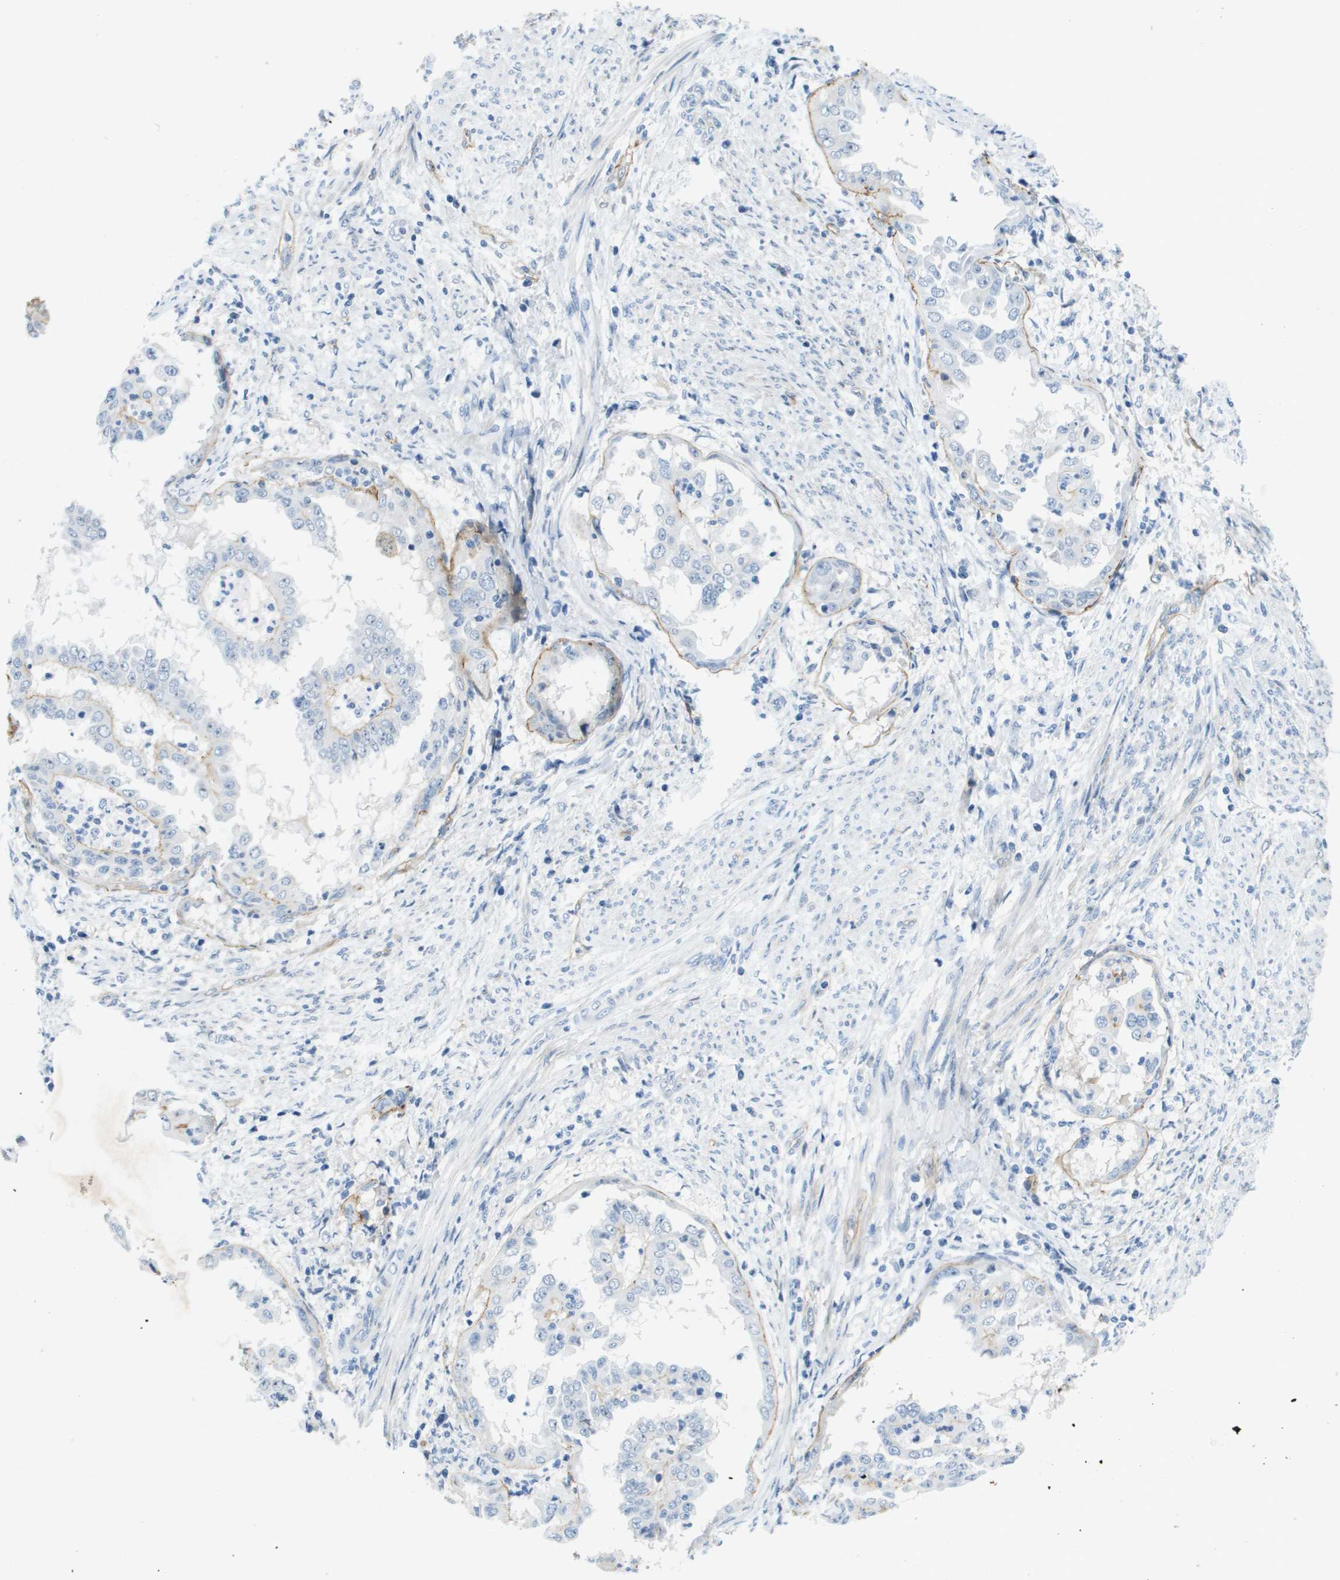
{"staining": {"intensity": "negative", "quantity": "none", "location": "none"}, "tissue": "endometrial cancer", "cell_type": "Tumor cells", "image_type": "cancer", "snomed": [{"axis": "morphology", "description": "Adenocarcinoma, NOS"}, {"axis": "topography", "description": "Endometrium"}], "caption": "Tumor cells are negative for protein expression in human endometrial cancer.", "gene": "ITGA6", "patient": {"sex": "female", "age": 85}}